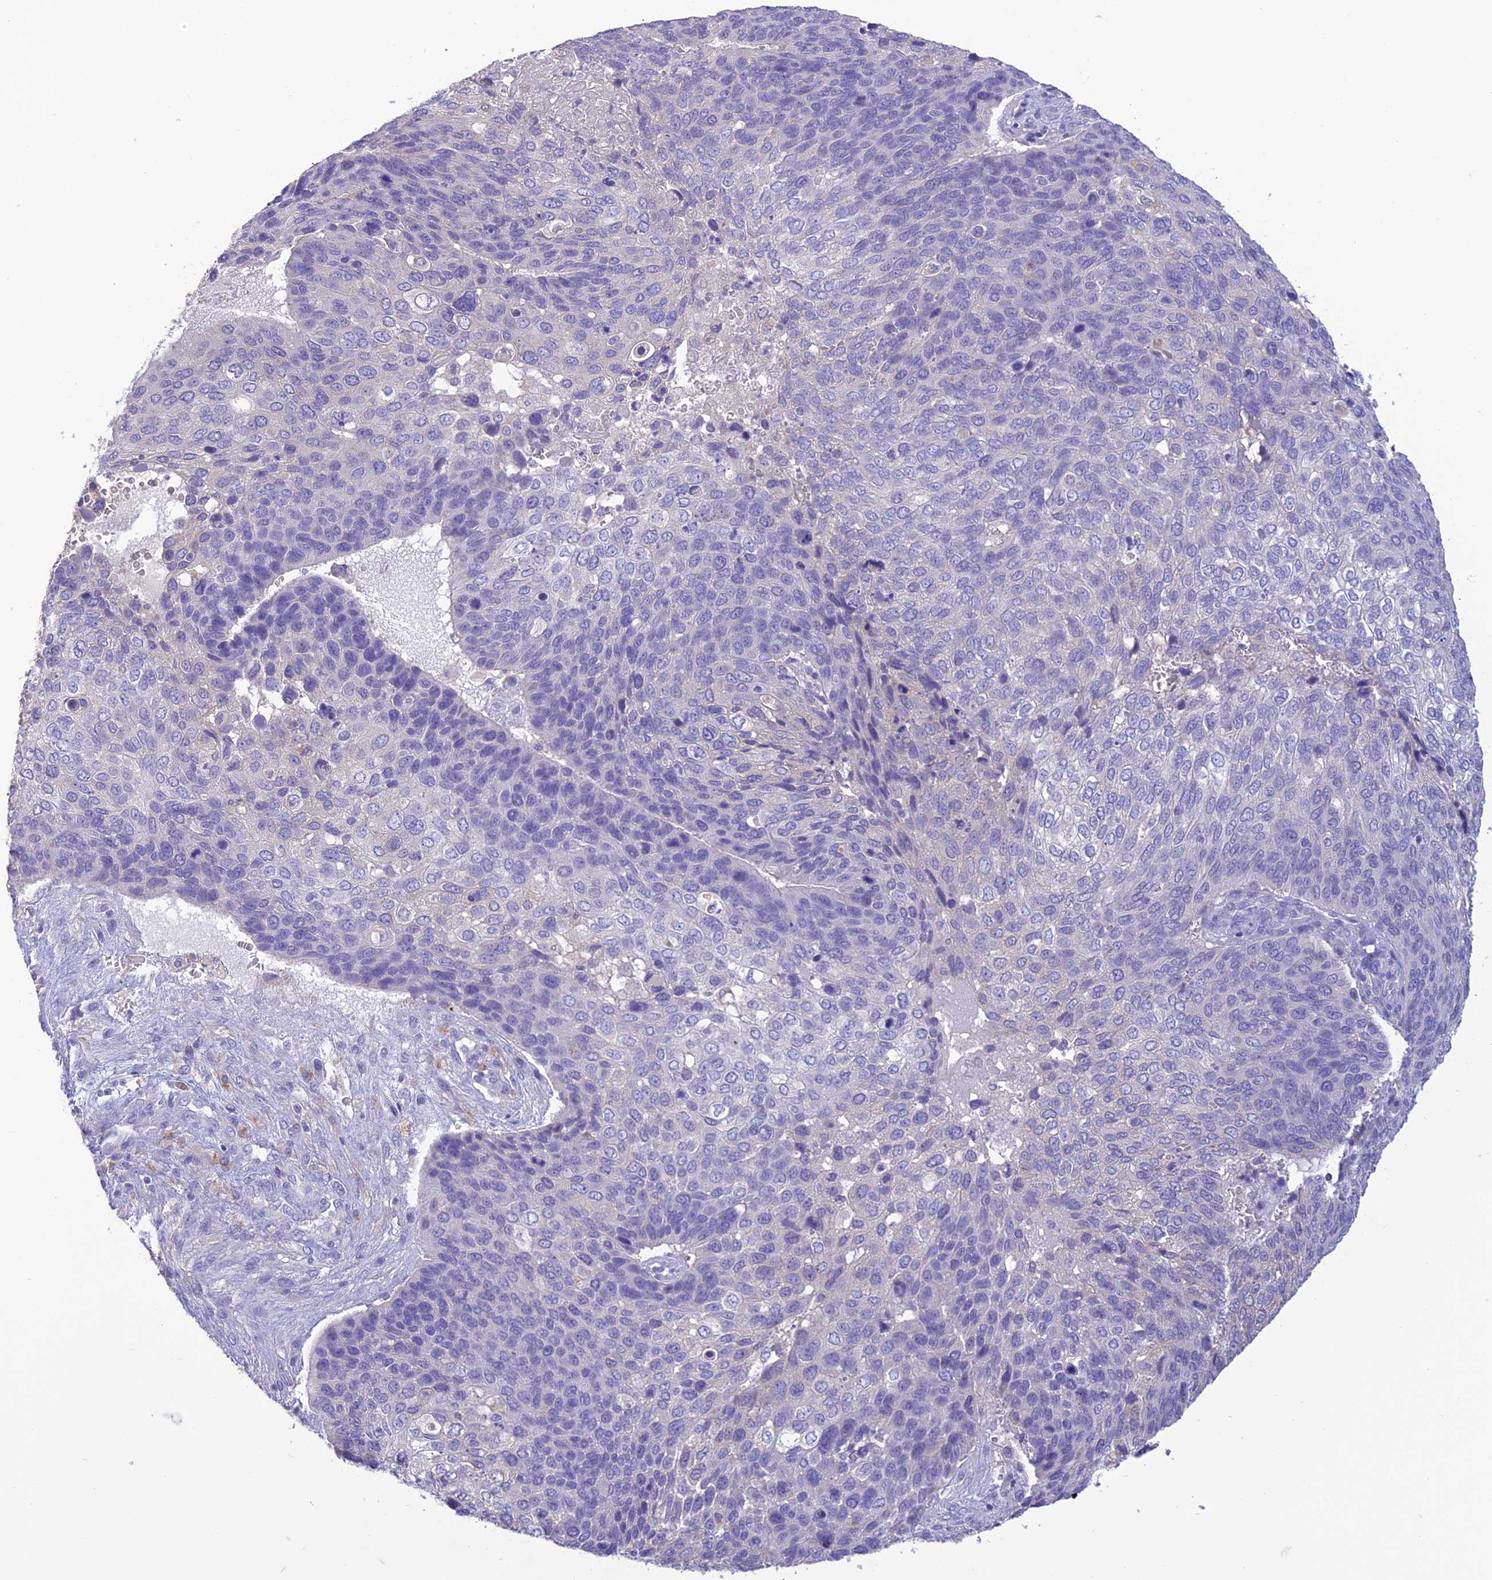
{"staining": {"intensity": "negative", "quantity": "none", "location": "none"}, "tissue": "skin cancer", "cell_type": "Tumor cells", "image_type": "cancer", "snomed": [{"axis": "morphology", "description": "Basal cell carcinoma"}, {"axis": "topography", "description": "Skin"}], "caption": "IHC micrograph of neoplastic tissue: human basal cell carcinoma (skin) stained with DAB reveals no significant protein positivity in tumor cells. (Immunohistochemistry (ihc), brightfield microscopy, high magnification).", "gene": "SFT2D2", "patient": {"sex": "female", "age": 74}}